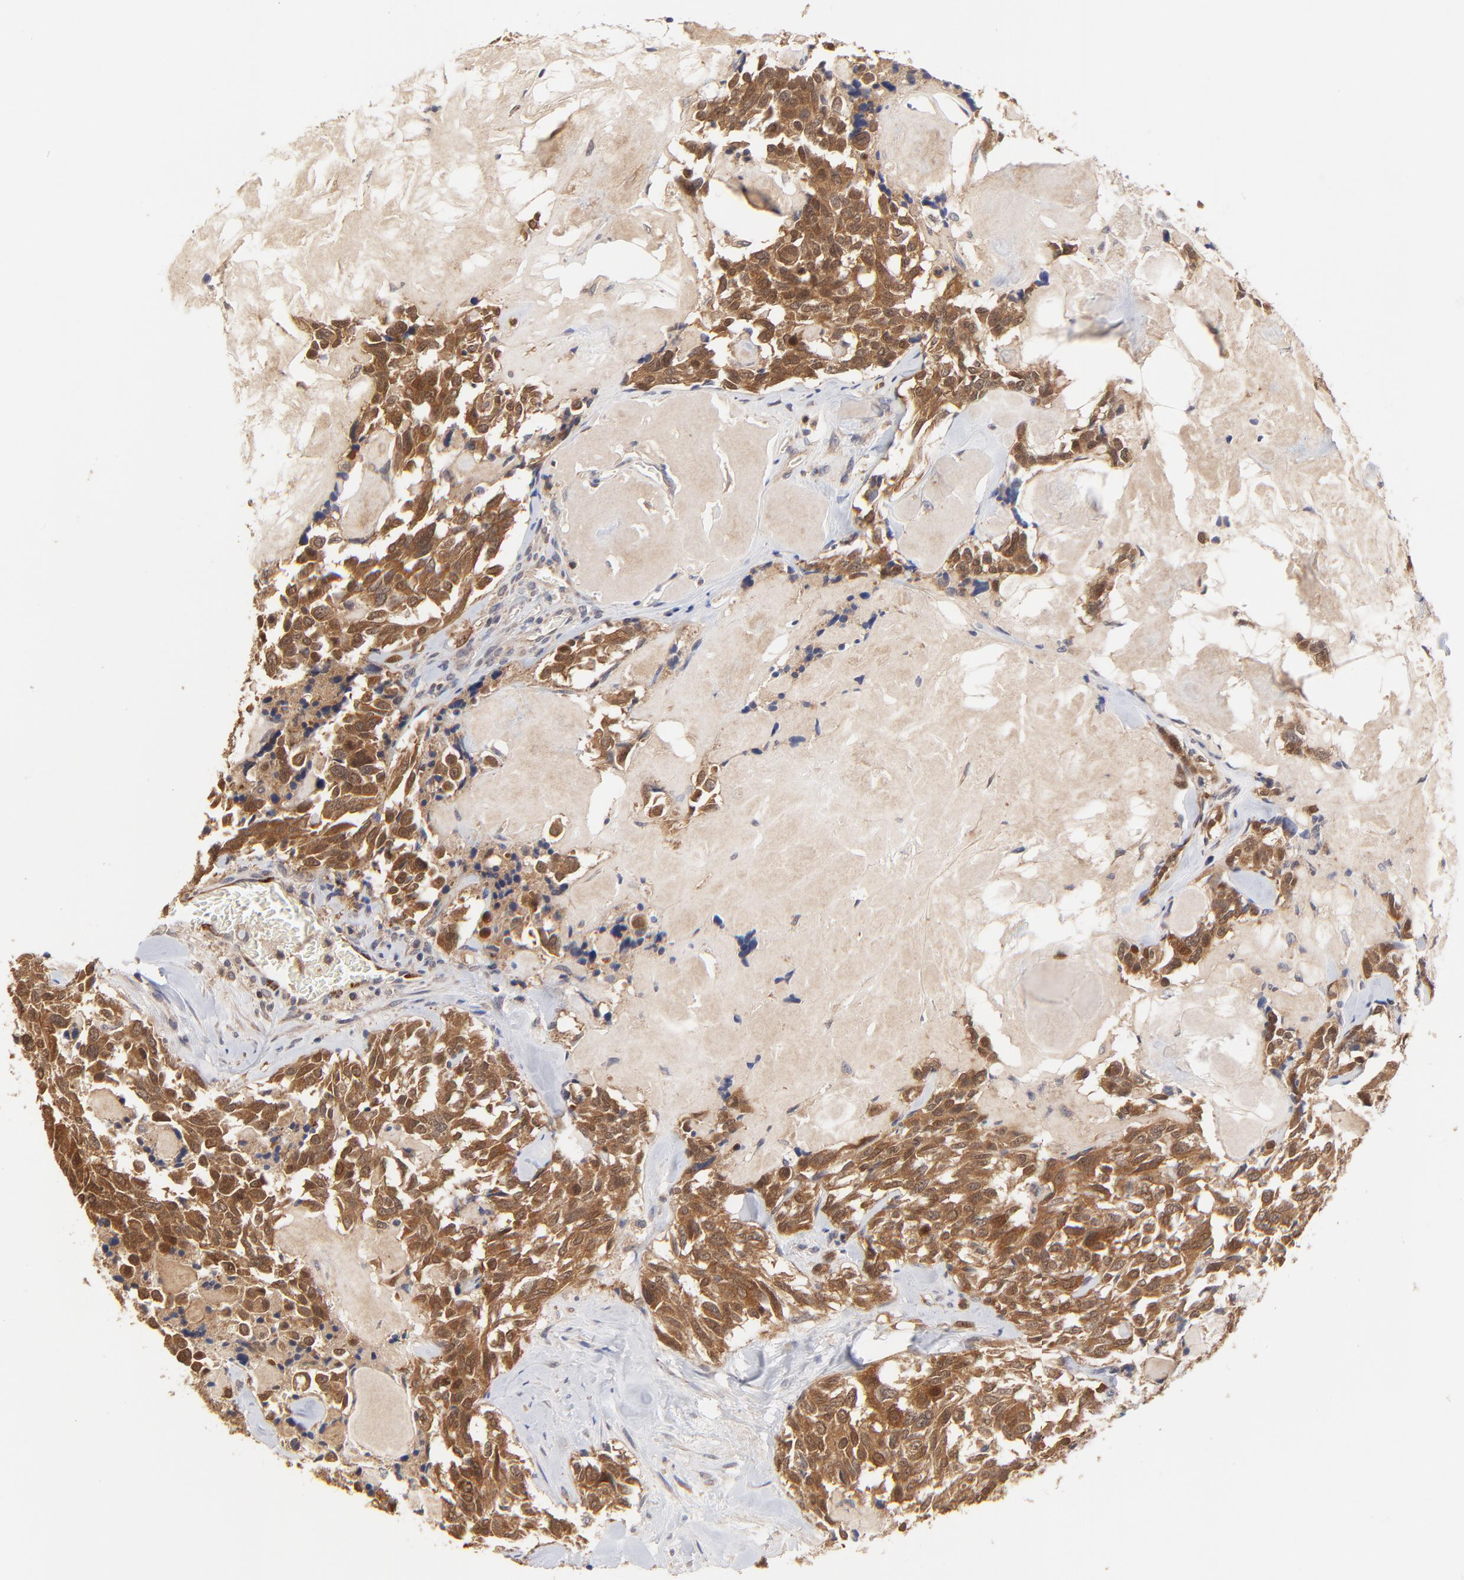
{"staining": {"intensity": "strong", "quantity": ">75%", "location": "cytoplasmic/membranous"}, "tissue": "thyroid cancer", "cell_type": "Tumor cells", "image_type": "cancer", "snomed": [{"axis": "morphology", "description": "Carcinoma, NOS"}, {"axis": "morphology", "description": "Carcinoid, malignant, NOS"}, {"axis": "topography", "description": "Thyroid gland"}], "caption": "Immunohistochemical staining of malignant carcinoid (thyroid) reveals high levels of strong cytoplasmic/membranous staining in approximately >75% of tumor cells.", "gene": "PCMT1", "patient": {"sex": "male", "age": 33}}